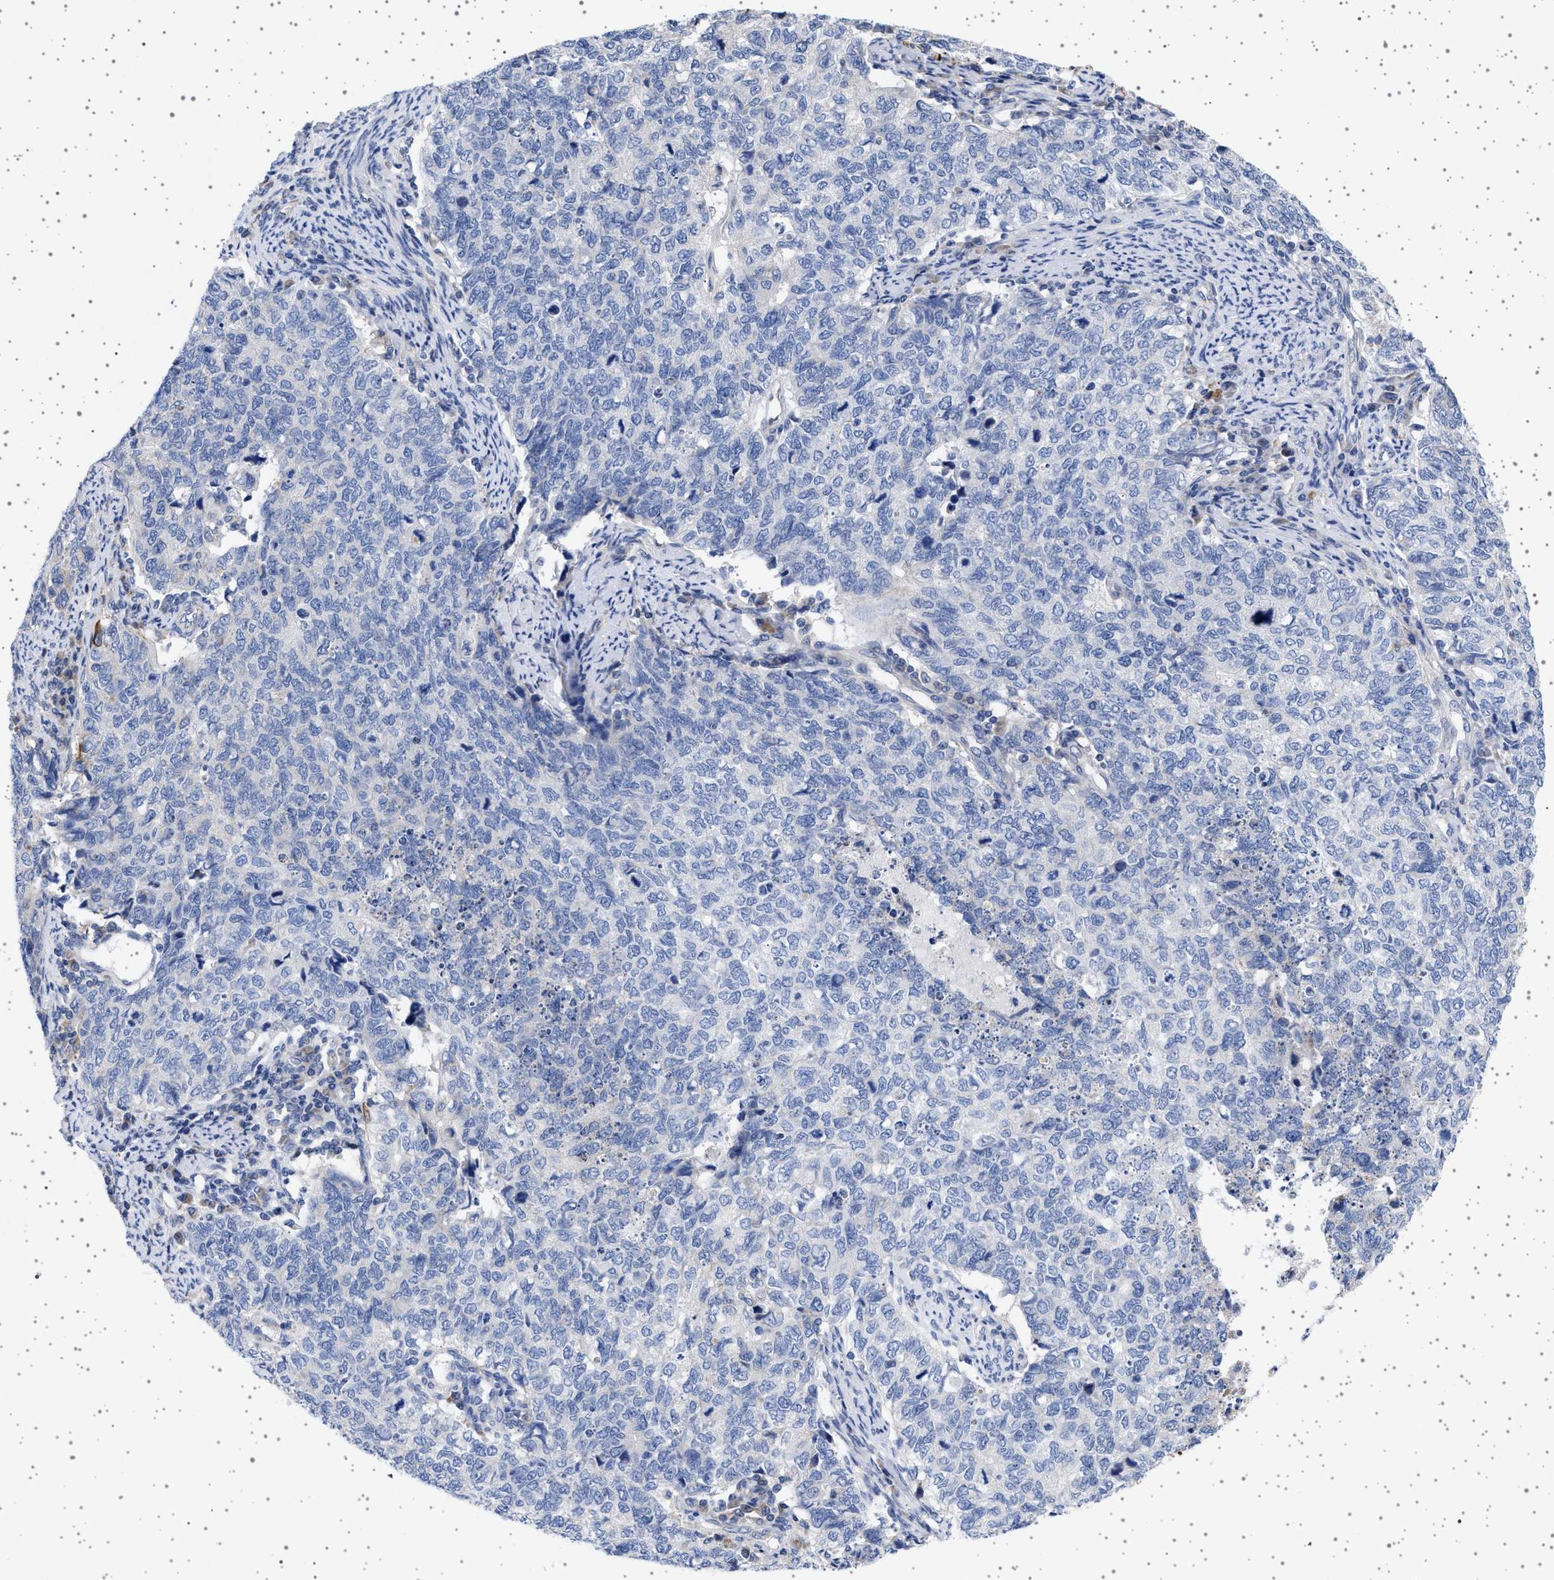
{"staining": {"intensity": "negative", "quantity": "none", "location": "none"}, "tissue": "cervical cancer", "cell_type": "Tumor cells", "image_type": "cancer", "snomed": [{"axis": "morphology", "description": "Squamous cell carcinoma, NOS"}, {"axis": "topography", "description": "Cervix"}], "caption": "Immunohistochemistry histopathology image of neoplastic tissue: cervical squamous cell carcinoma stained with DAB displays no significant protein staining in tumor cells.", "gene": "TRMT10B", "patient": {"sex": "female", "age": 63}}